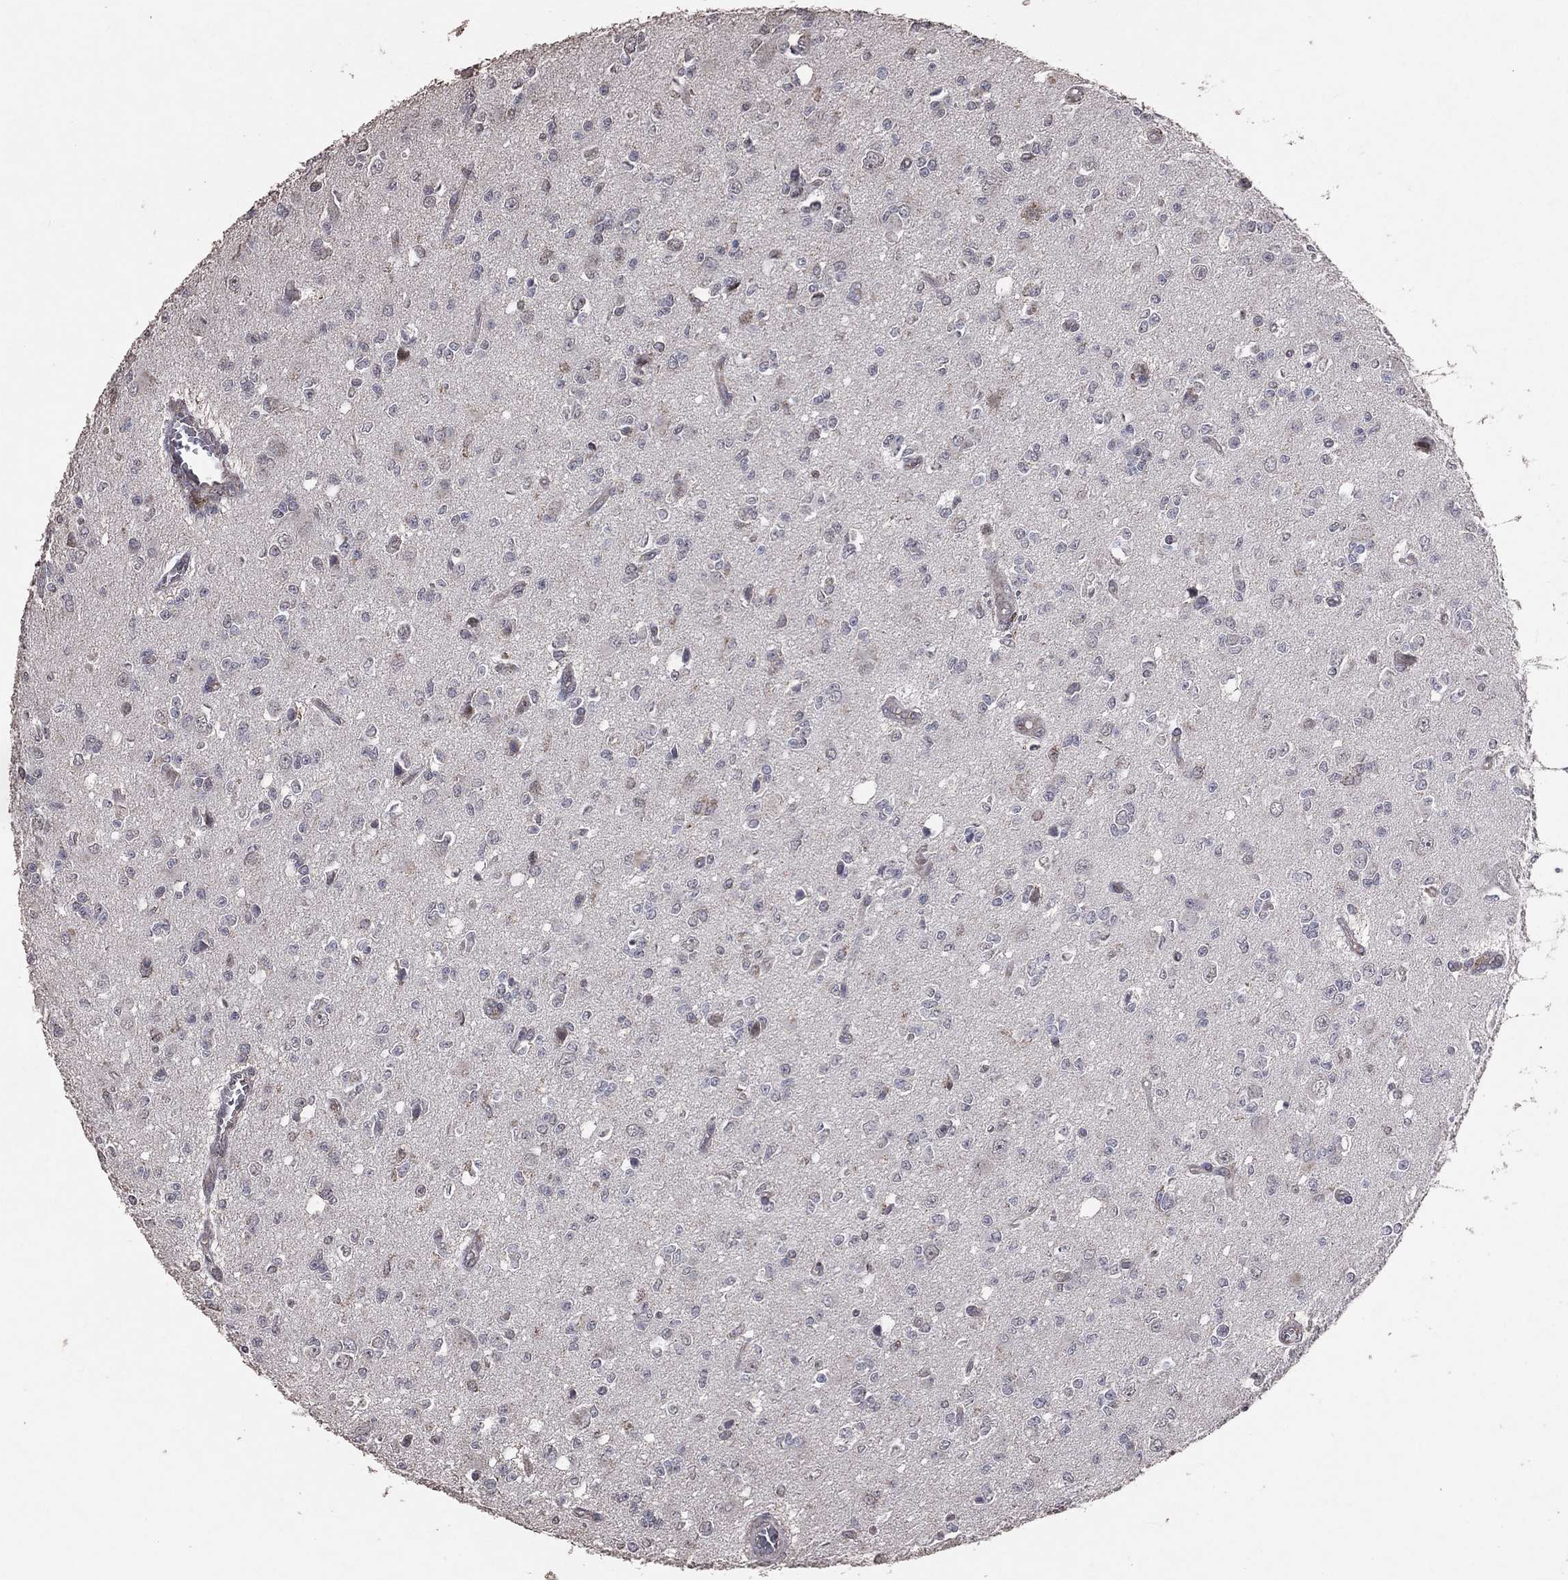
{"staining": {"intensity": "negative", "quantity": "none", "location": "none"}, "tissue": "glioma", "cell_type": "Tumor cells", "image_type": "cancer", "snomed": [{"axis": "morphology", "description": "Glioma, malignant, Low grade"}, {"axis": "topography", "description": "Brain"}], "caption": "The image displays no significant positivity in tumor cells of low-grade glioma (malignant).", "gene": "LY6K", "patient": {"sex": "female", "age": 45}}